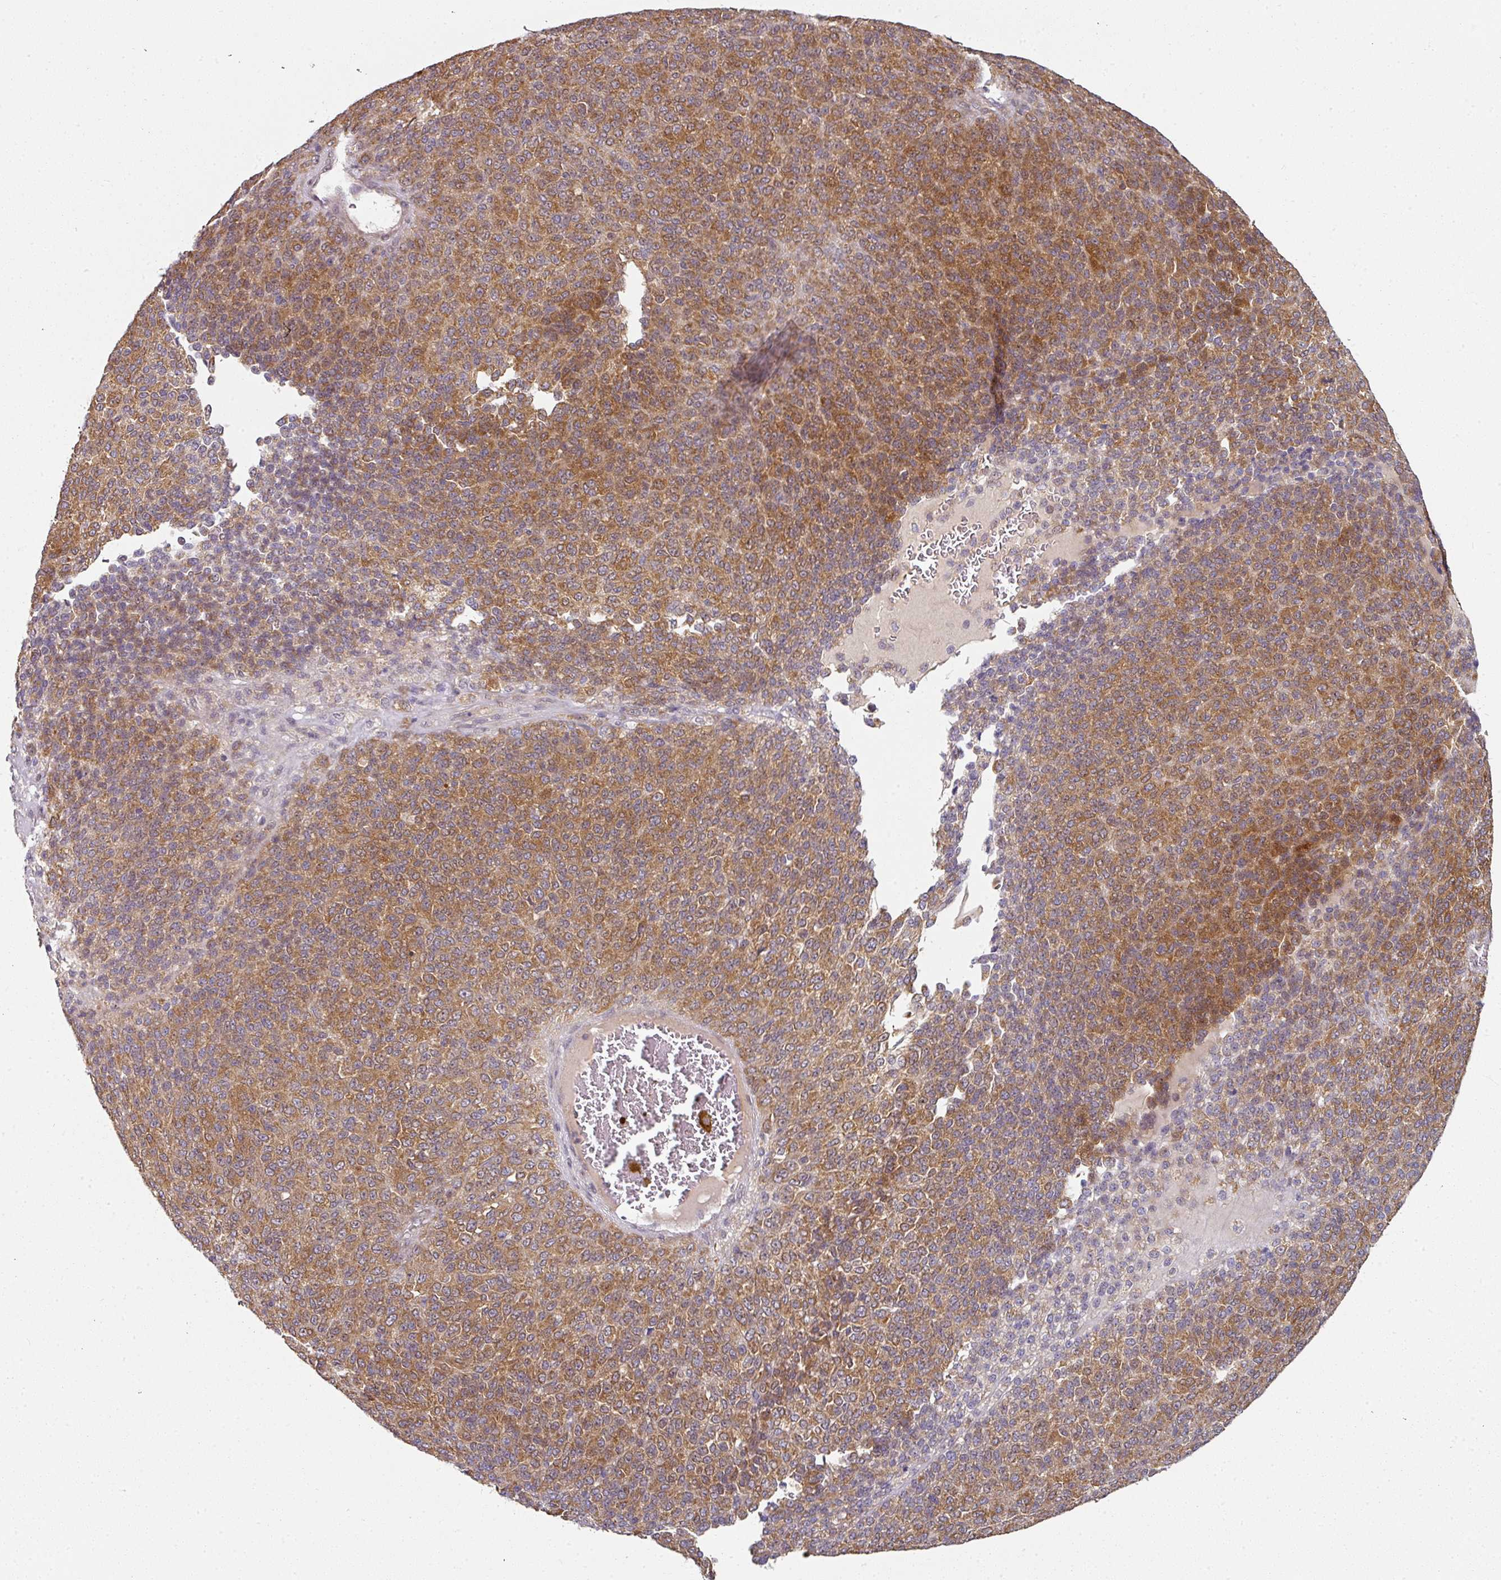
{"staining": {"intensity": "moderate", "quantity": ">75%", "location": "cytoplasmic/membranous"}, "tissue": "melanoma", "cell_type": "Tumor cells", "image_type": "cancer", "snomed": [{"axis": "morphology", "description": "Malignant melanoma, Metastatic site"}, {"axis": "topography", "description": "Brain"}], "caption": "This image displays immunohistochemistry (IHC) staining of melanoma, with medium moderate cytoplasmic/membranous staining in approximately >75% of tumor cells.", "gene": "MAP2K2", "patient": {"sex": "female", "age": 56}}